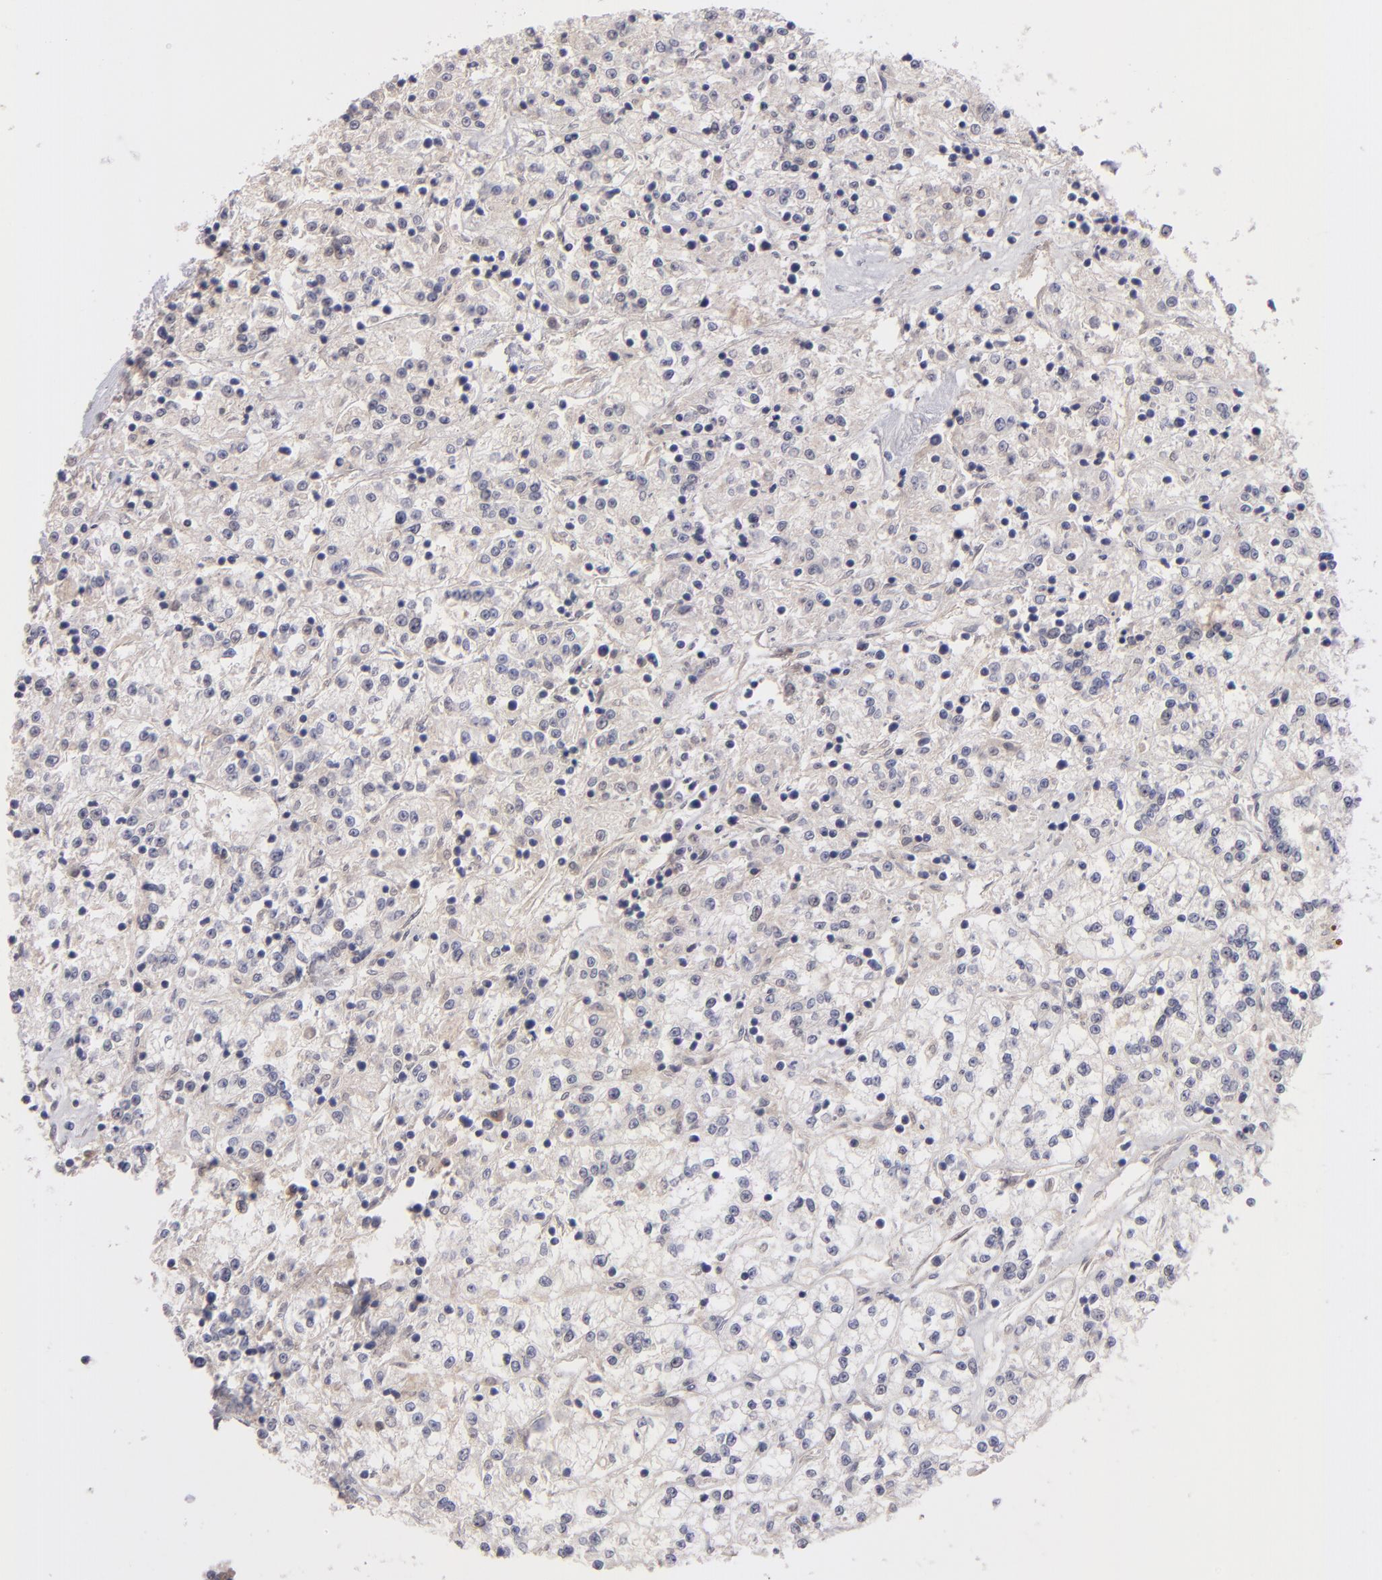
{"staining": {"intensity": "negative", "quantity": "none", "location": "none"}, "tissue": "renal cancer", "cell_type": "Tumor cells", "image_type": "cancer", "snomed": [{"axis": "morphology", "description": "Adenocarcinoma, NOS"}, {"axis": "topography", "description": "Kidney"}], "caption": "Immunohistochemistry (IHC) micrograph of neoplastic tissue: human renal adenocarcinoma stained with DAB (3,3'-diaminobenzidine) displays no significant protein expression in tumor cells.", "gene": "ITIH4", "patient": {"sex": "female", "age": 76}}